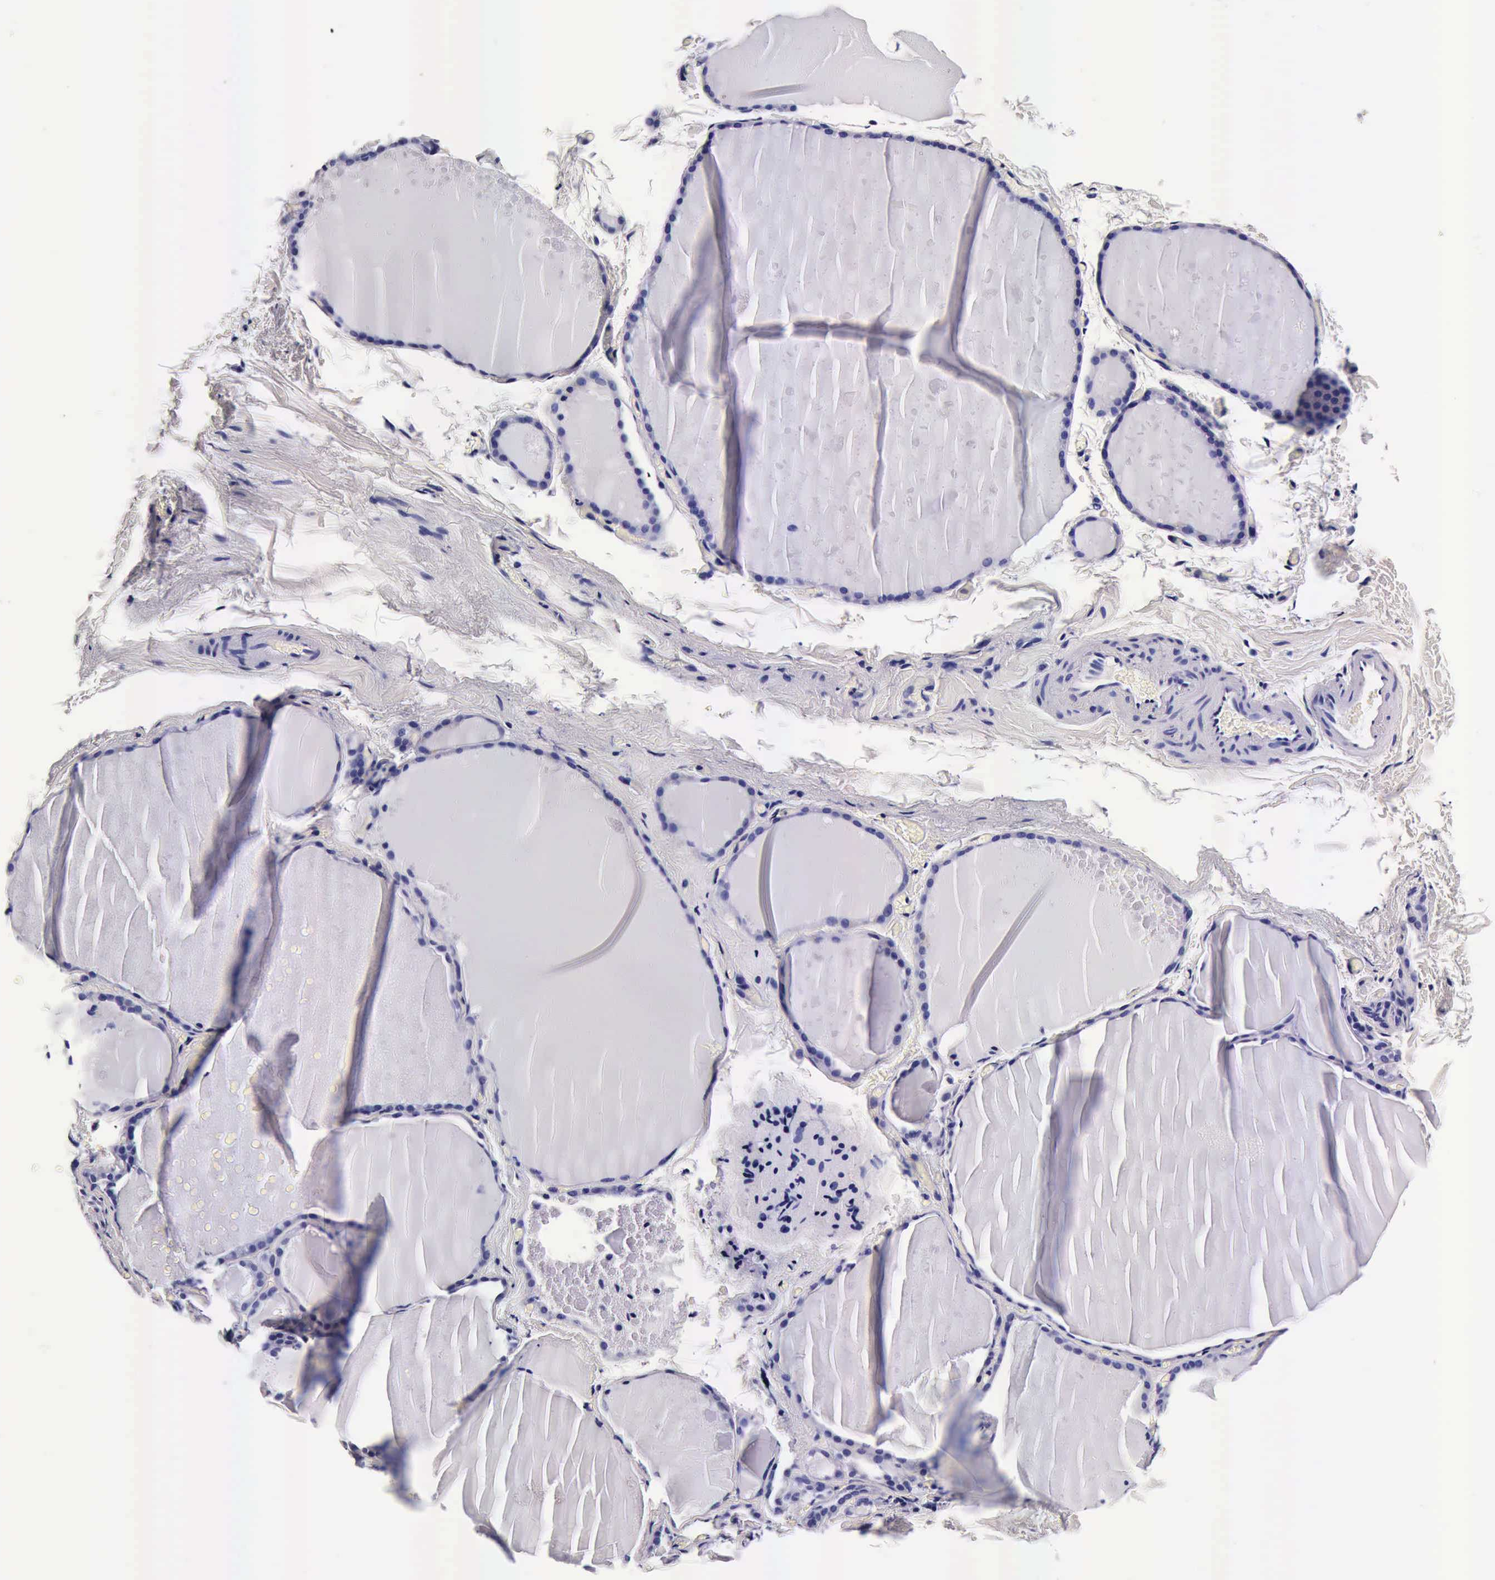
{"staining": {"intensity": "negative", "quantity": "none", "location": "none"}, "tissue": "thyroid gland", "cell_type": "Glandular cells", "image_type": "normal", "snomed": [{"axis": "morphology", "description": "Normal tissue, NOS"}, {"axis": "topography", "description": "Thyroid gland"}], "caption": "High power microscopy photomicrograph of an immunohistochemistry (IHC) histopathology image of benign thyroid gland, revealing no significant expression in glandular cells. (IHC, brightfield microscopy, high magnification).", "gene": "IAPP", "patient": {"sex": "male", "age": 76}}